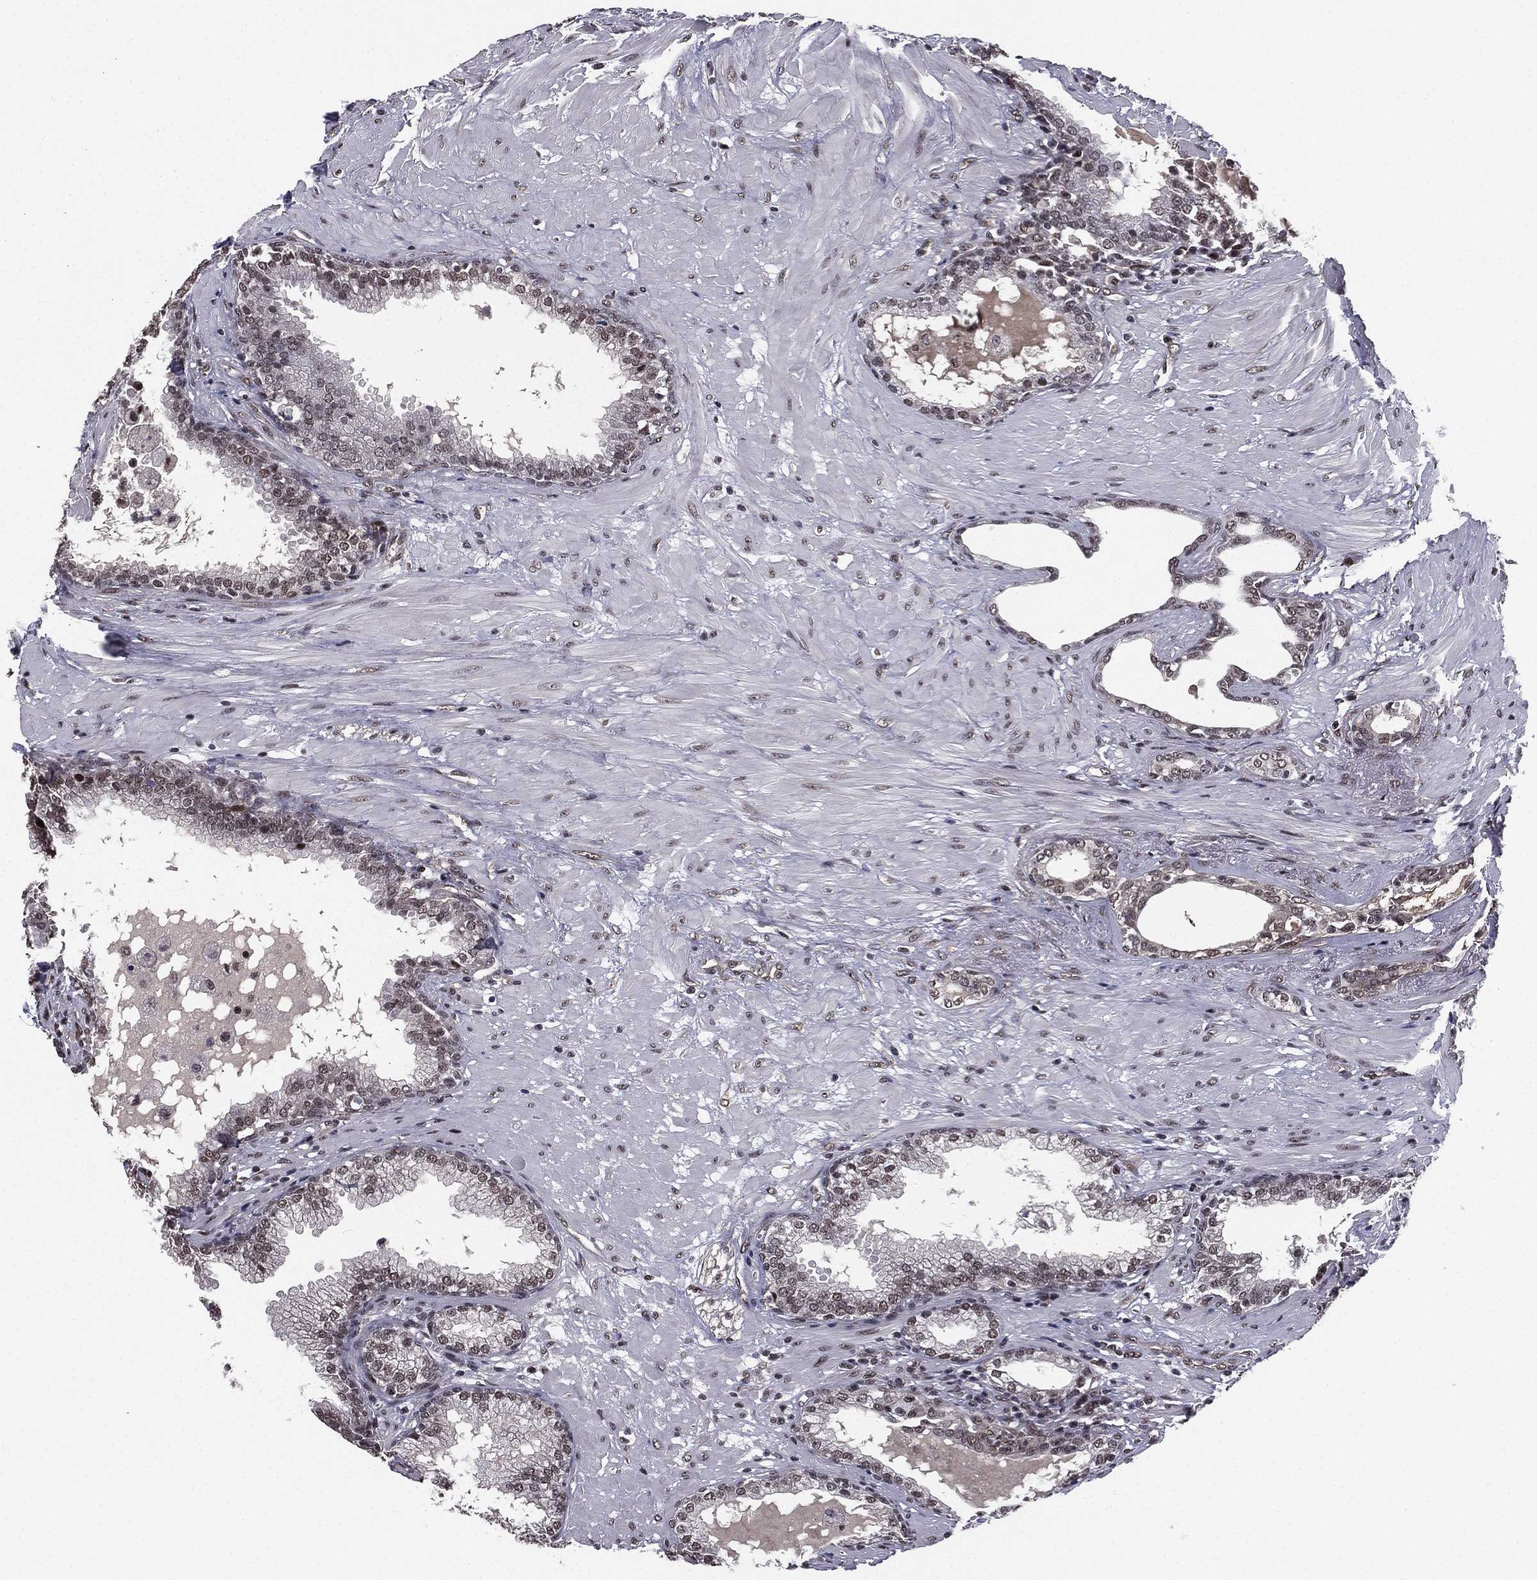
{"staining": {"intensity": "weak", "quantity": "<25%", "location": "nuclear"}, "tissue": "prostate", "cell_type": "Glandular cells", "image_type": "normal", "snomed": [{"axis": "morphology", "description": "Normal tissue, NOS"}, {"axis": "topography", "description": "Prostate"}], "caption": "DAB (3,3'-diaminobenzidine) immunohistochemical staining of benign human prostate reveals no significant positivity in glandular cells.", "gene": "RARB", "patient": {"sex": "male", "age": 64}}